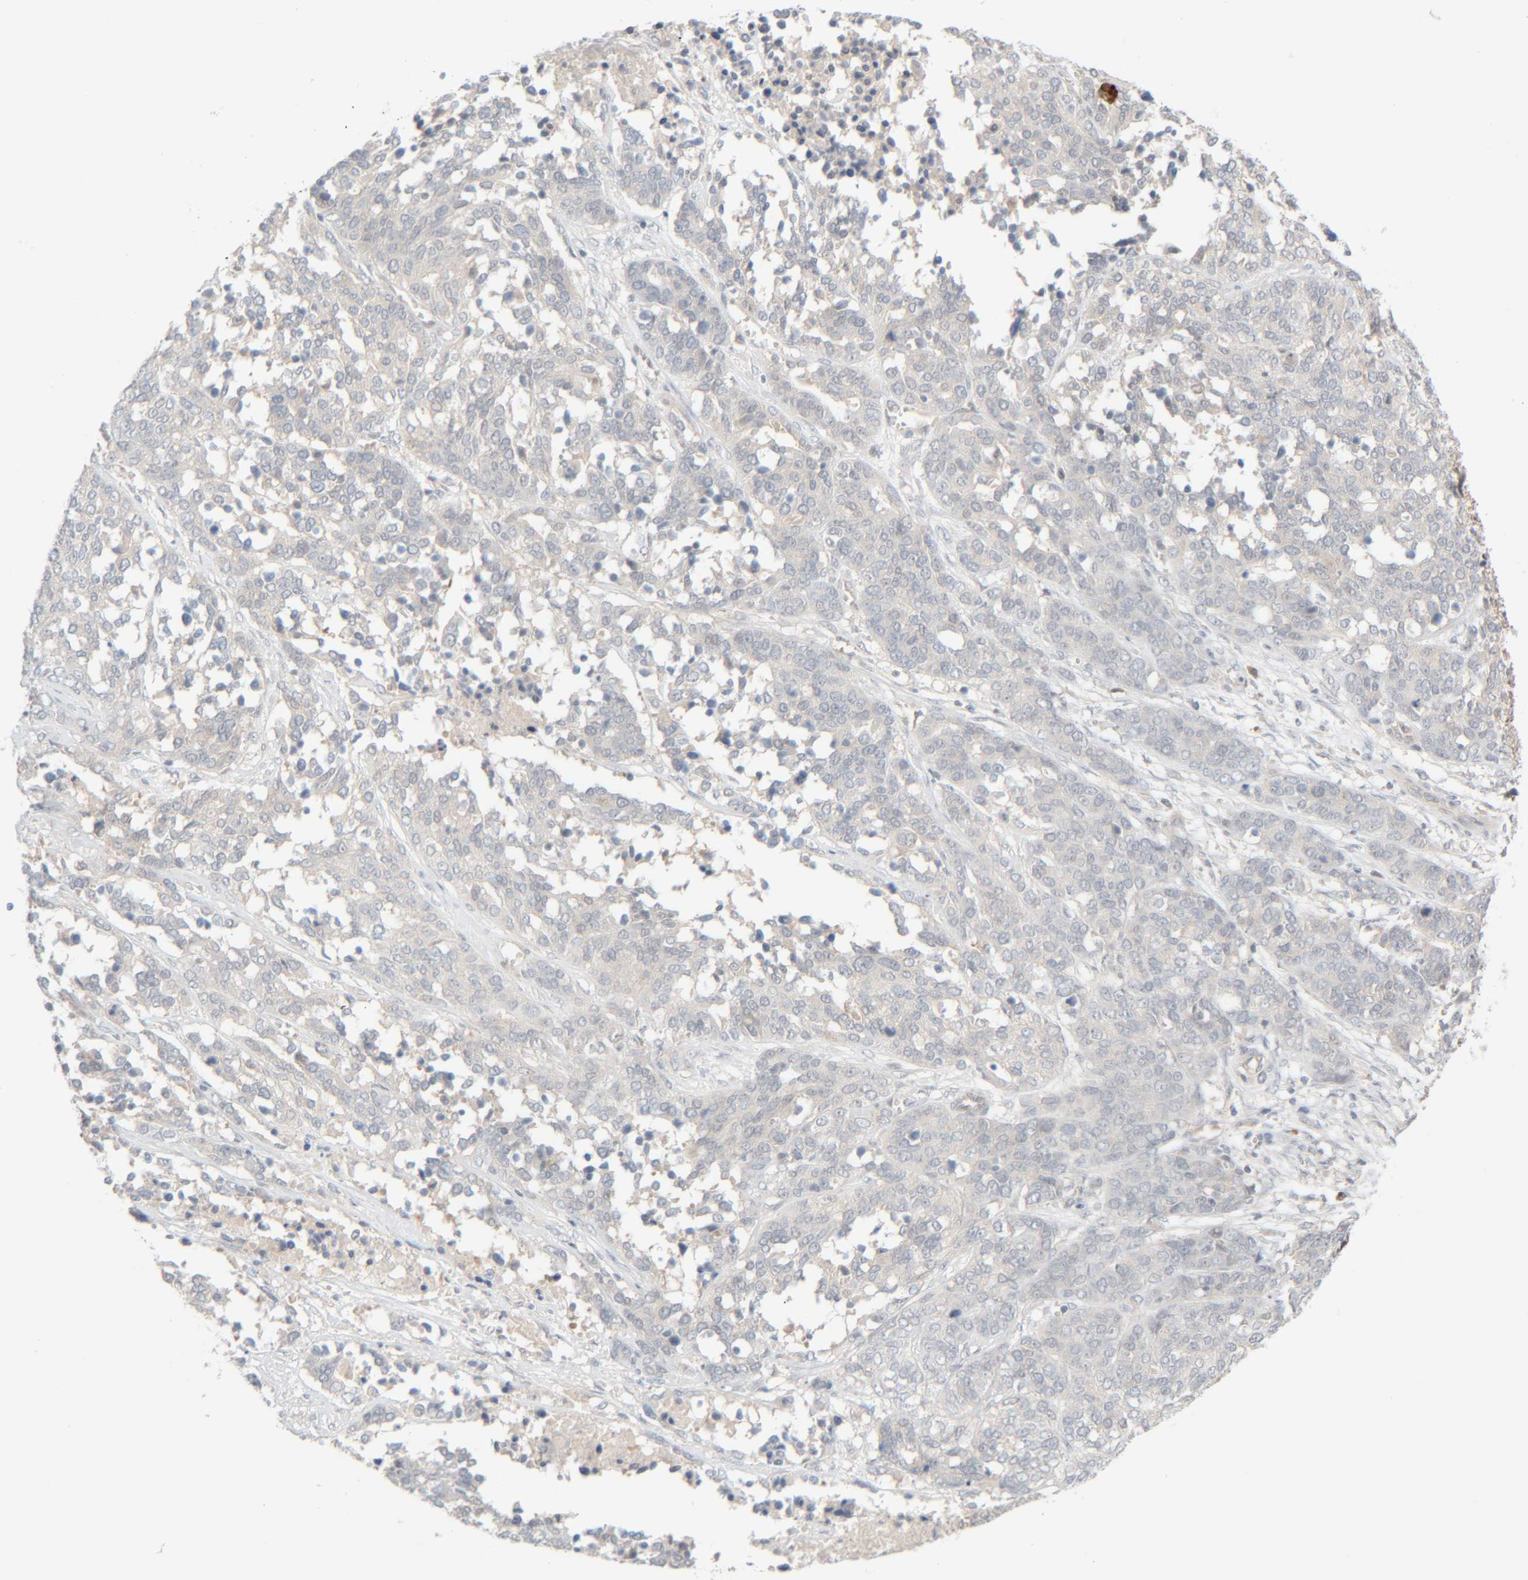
{"staining": {"intensity": "negative", "quantity": "none", "location": "none"}, "tissue": "ovarian cancer", "cell_type": "Tumor cells", "image_type": "cancer", "snomed": [{"axis": "morphology", "description": "Cystadenocarcinoma, serous, NOS"}, {"axis": "topography", "description": "Ovary"}], "caption": "Micrograph shows no significant protein staining in tumor cells of ovarian cancer (serous cystadenocarcinoma).", "gene": "CHKA", "patient": {"sex": "female", "age": 44}}